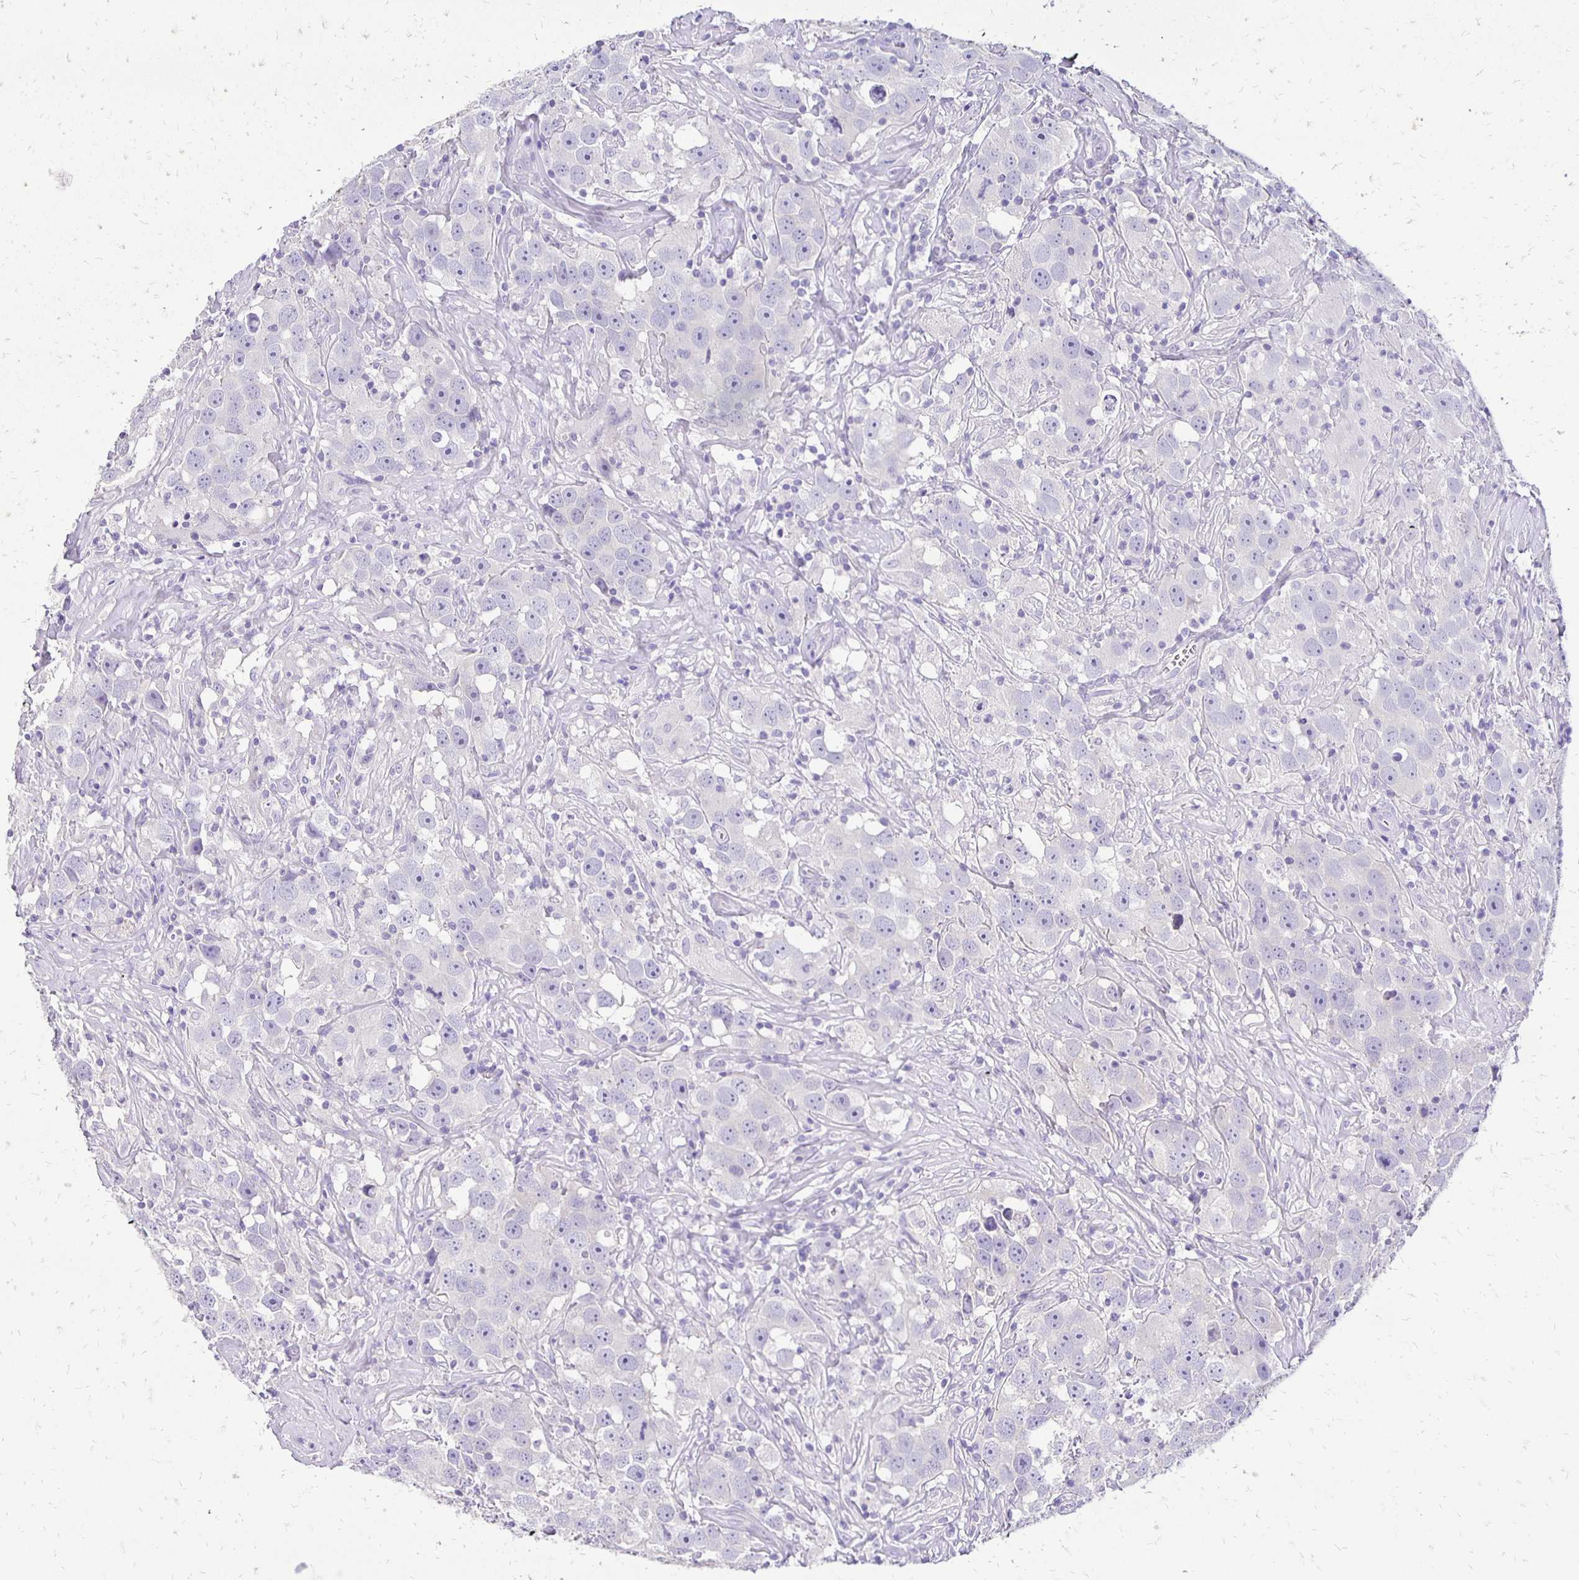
{"staining": {"intensity": "negative", "quantity": "none", "location": "none"}, "tissue": "testis cancer", "cell_type": "Tumor cells", "image_type": "cancer", "snomed": [{"axis": "morphology", "description": "Seminoma, NOS"}, {"axis": "topography", "description": "Testis"}], "caption": "A high-resolution histopathology image shows IHC staining of seminoma (testis), which shows no significant positivity in tumor cells.", "gene": "ANKRD45", "patient": {"sex": "male", "age": 49}}